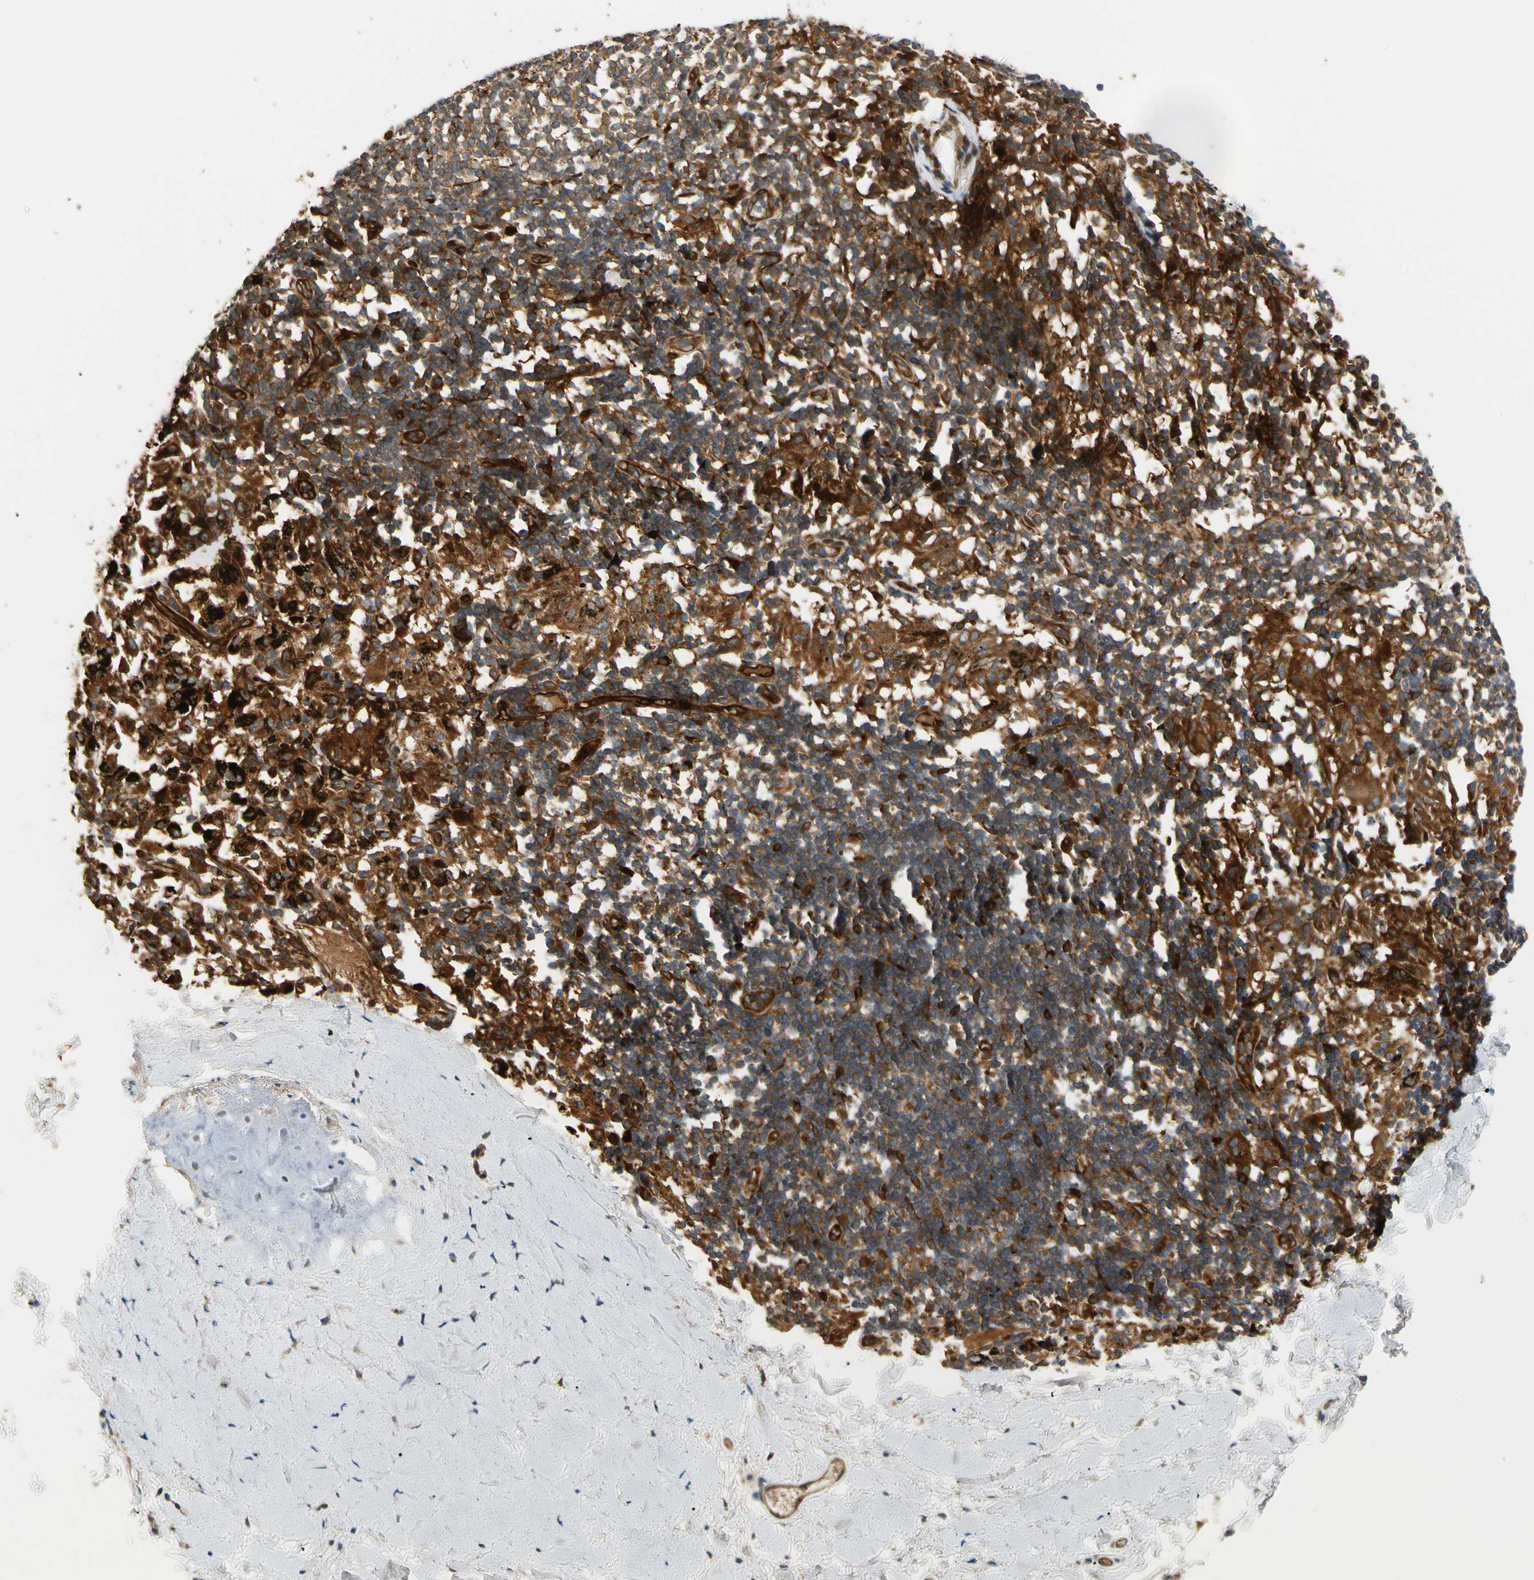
{"staining": {"intensity": "moderate", "quantity": ">75%", "location": "cytoplasmic/membranous"}, "tissue": "adipose tissue", "cell_type": "Adipocytes", "image_type": "normal", "snomed": [{"axis": "morphology", "description": "Normal tissue, NOS"}, {"axis": "topography", "description": "Cartilage tissue"}, {"axis": "topography", "description": "Bronchus"}], "caption": "The immunohistochemical stain labels moderate cytoplasmic/membranous positivity in adipocytes of normal adipose tissue. (IHC, brightfield microscopy, high magnification).", "gene": "PARP14", "patient": {"sex": "female", "age": 73}}